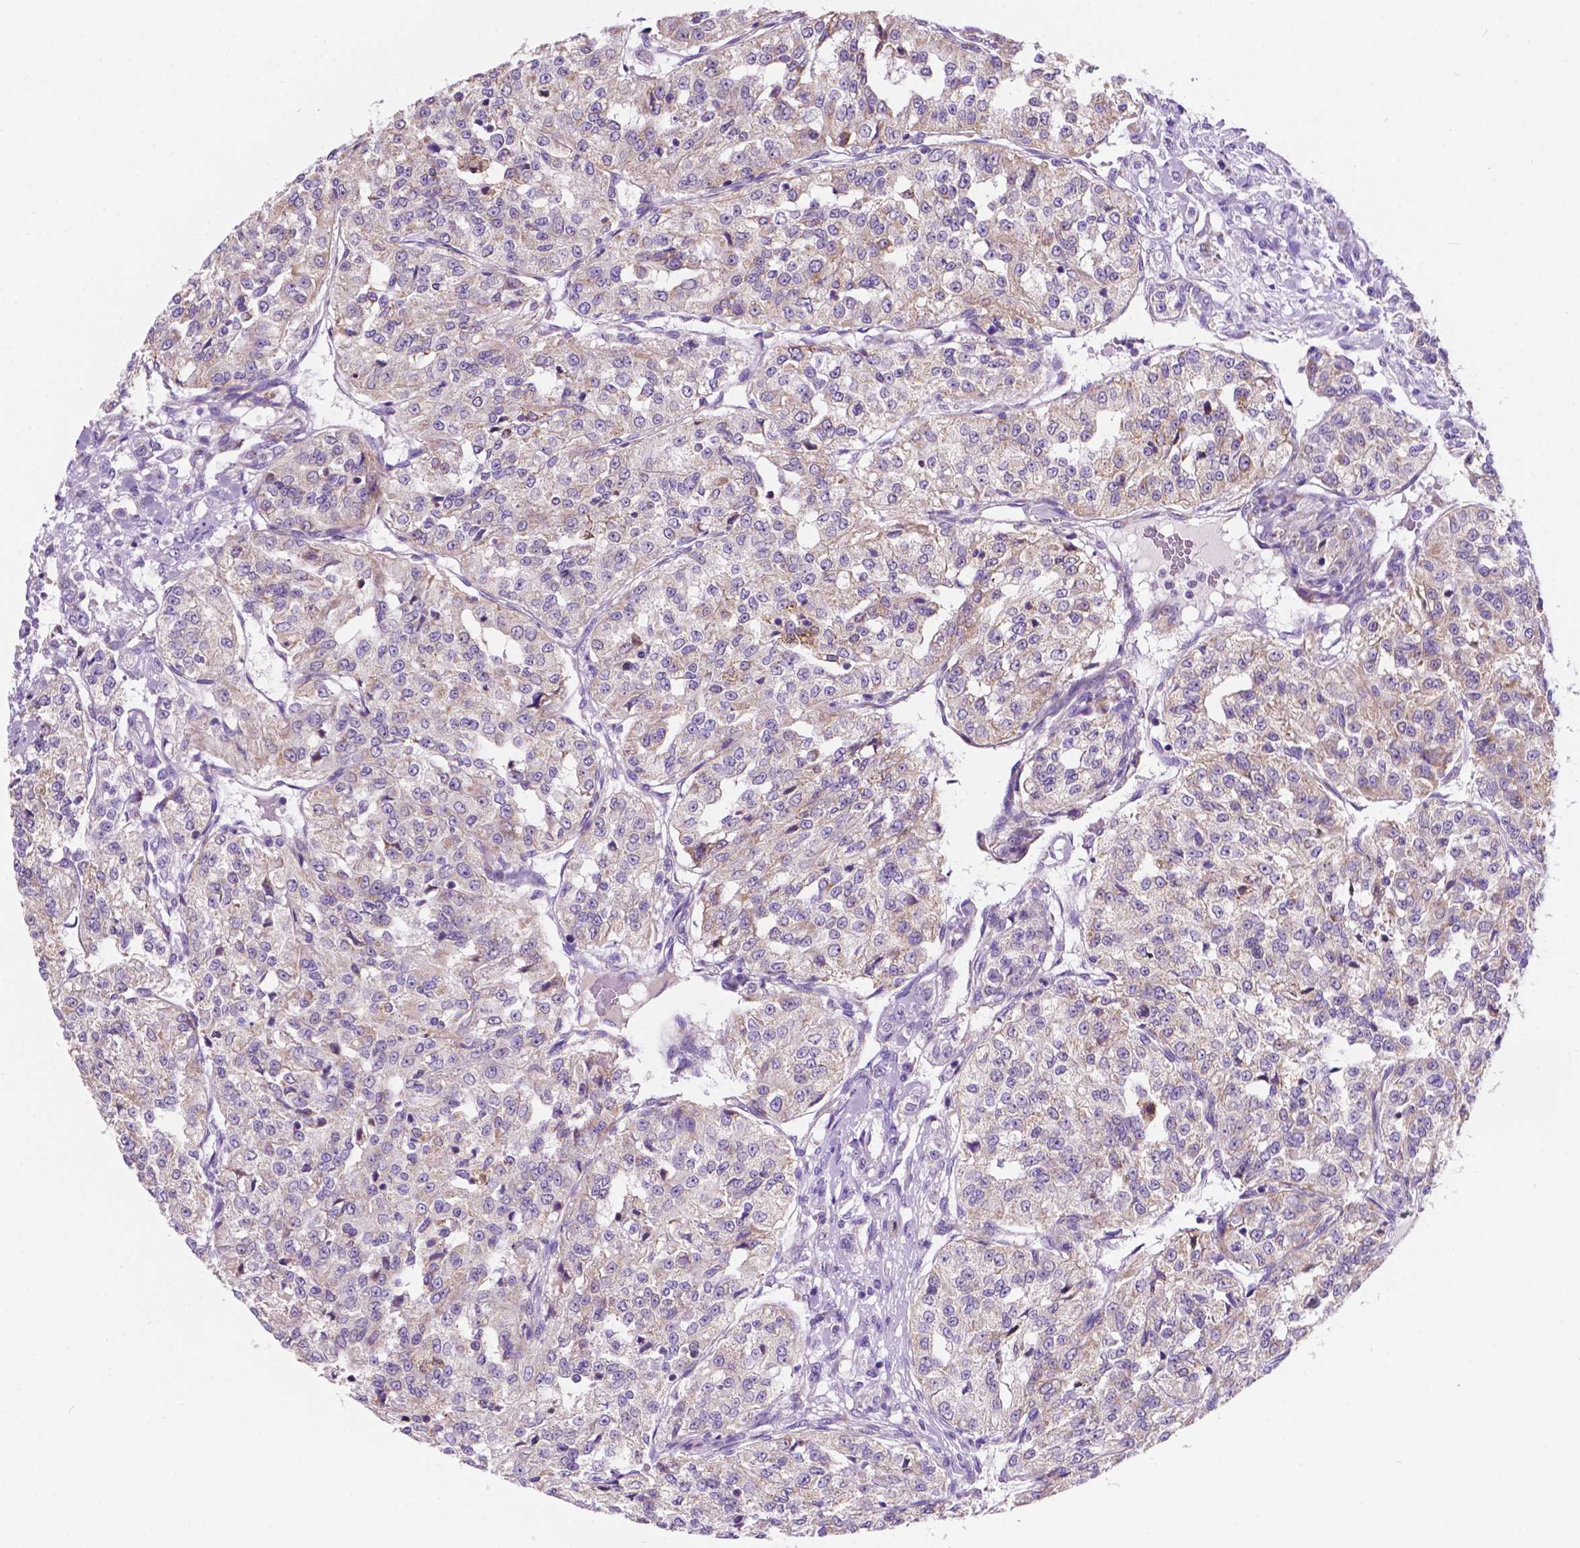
{"staining": {"intensity": "weak", "quantity": "<25%", "location": "cytoplasmic/membranous"}, "tissue": "renal cancer", "cell_type": "Tumor cells", "image_type": "cancer", "snomed": [{"axis": "morphology", "description": "Adenocarcinoma, NOS"}, {"axis": "topography", "description": "Kidney"}], "caption": "Tumor cells show no significant expression in renal adenocarcinoma.", "gene": "TRPV5", "patient": {"sex": "female", "age": 63}}